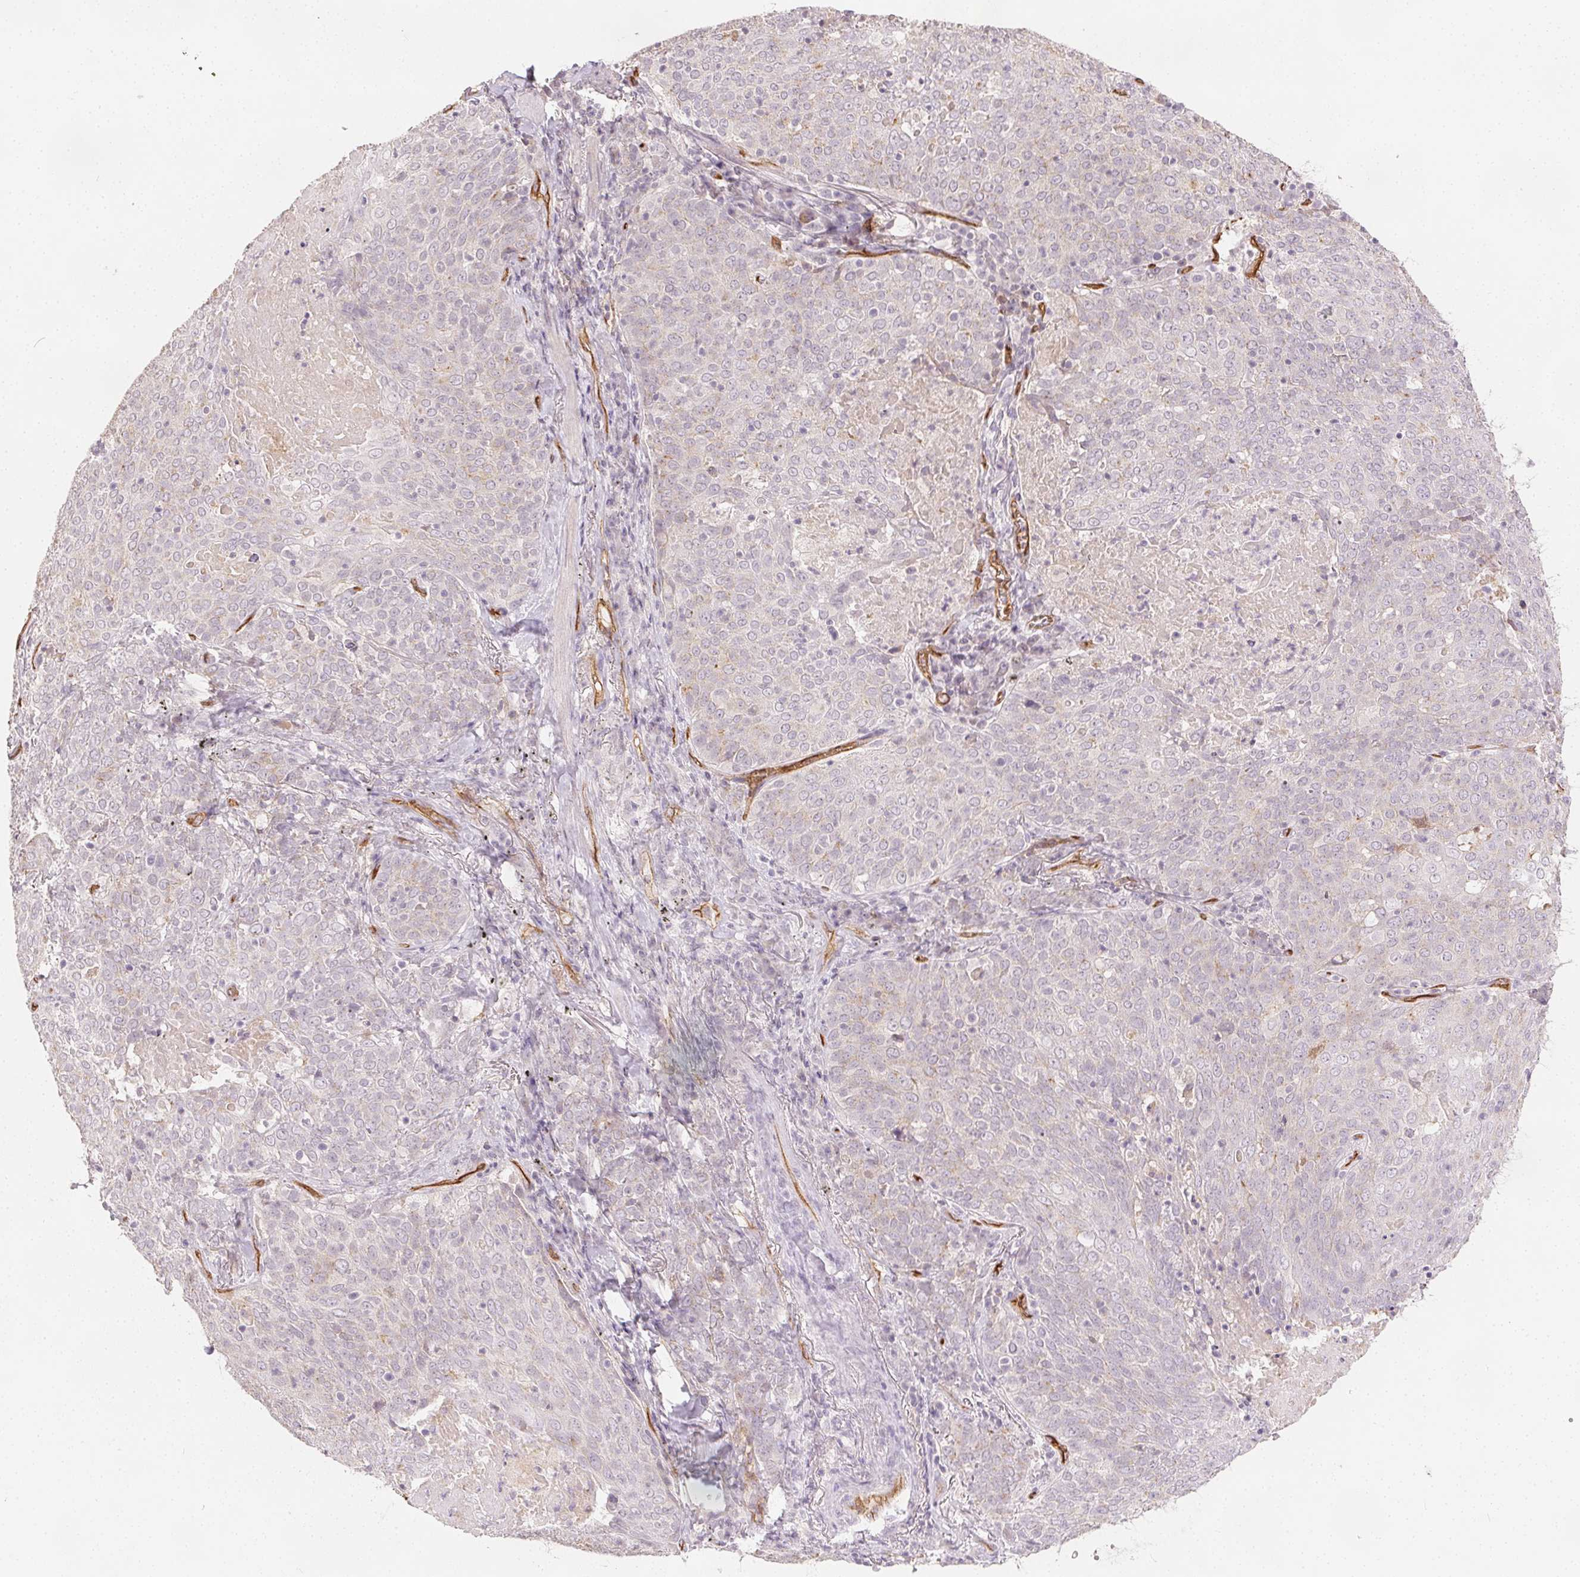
{"staining": {"intensity": "negative", "quantity": "none", "location": "none"}, "tissue": "lung cancer", "cell_type": "Tumor cells", "image_type": "cancer", "snomed": [{"axis": "morphology", "description": "Squamous cell carcinoma, NOS"}, {"axis": "topography", "description": "Lung"}], "caption": "IHC histopathology image of neoplastic tissue: human lung cancer stained with DAB displays no significant protein expression in tumor cells. (Brightfield microscopy of DAB (3,3'-diaminobenzidine) IHC at high magnification).", "gene": "PODXL", "patient": {"sex": "male", "age": 82}}